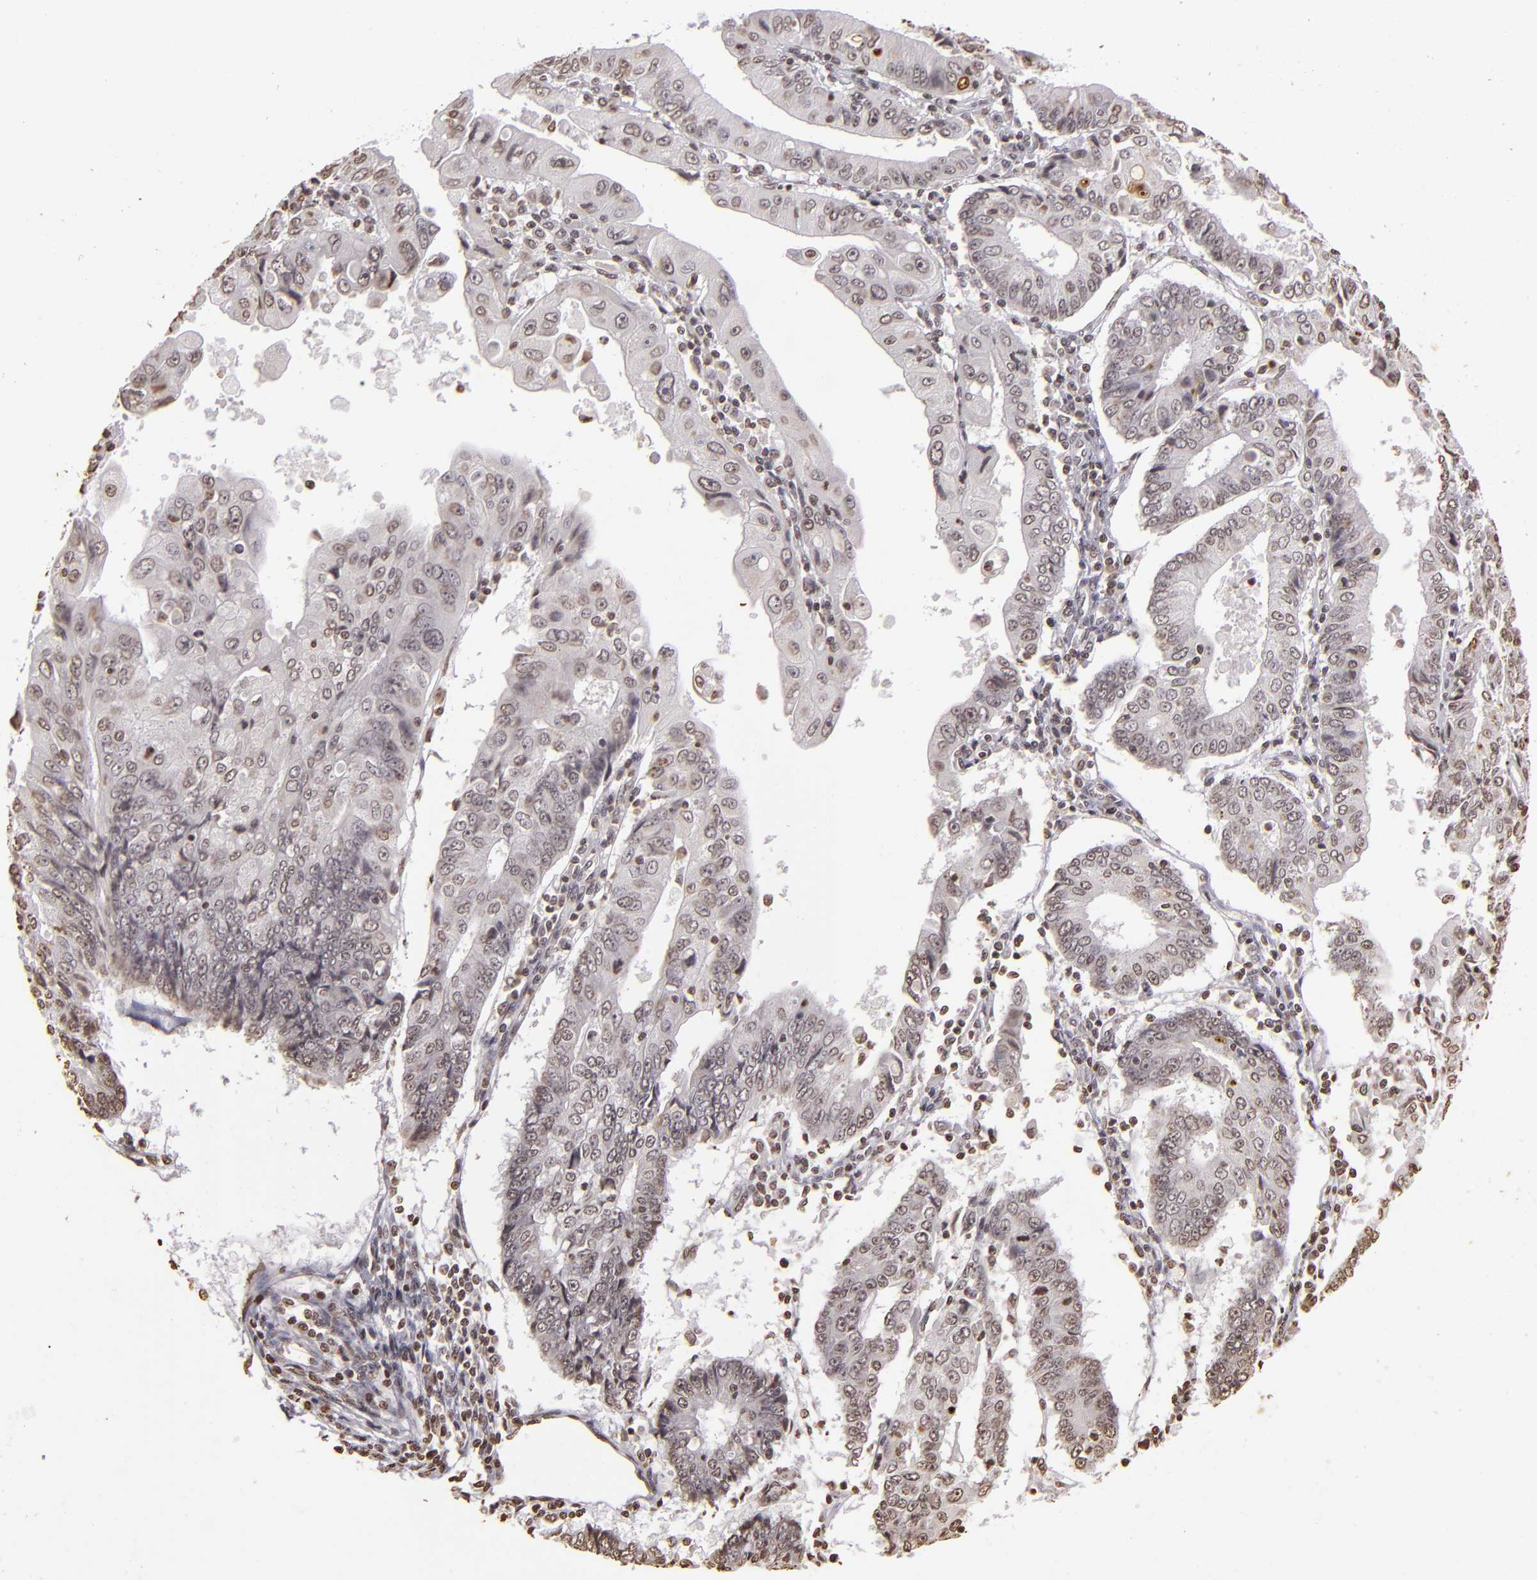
{"staining": {"intensity": "weak", "quantity": "25%-75%", "location": "nuclear"}, "tissue": "endometrial cancer", "cell_type": "Tumor cells", "image_type": "cancer", "snomed": [{"axis": "morphology", "description": "Adenocarcinoma, NOS"}, {"axis": "topography", "description": "Endometrium"}], "caption": "The immunohistochemical stain labels weak nuclear positivity in tumor cells of endometrial adenocarcinoma tissue.", "gene": "THRB", "patient": {"sex": "female", "age": 75}}